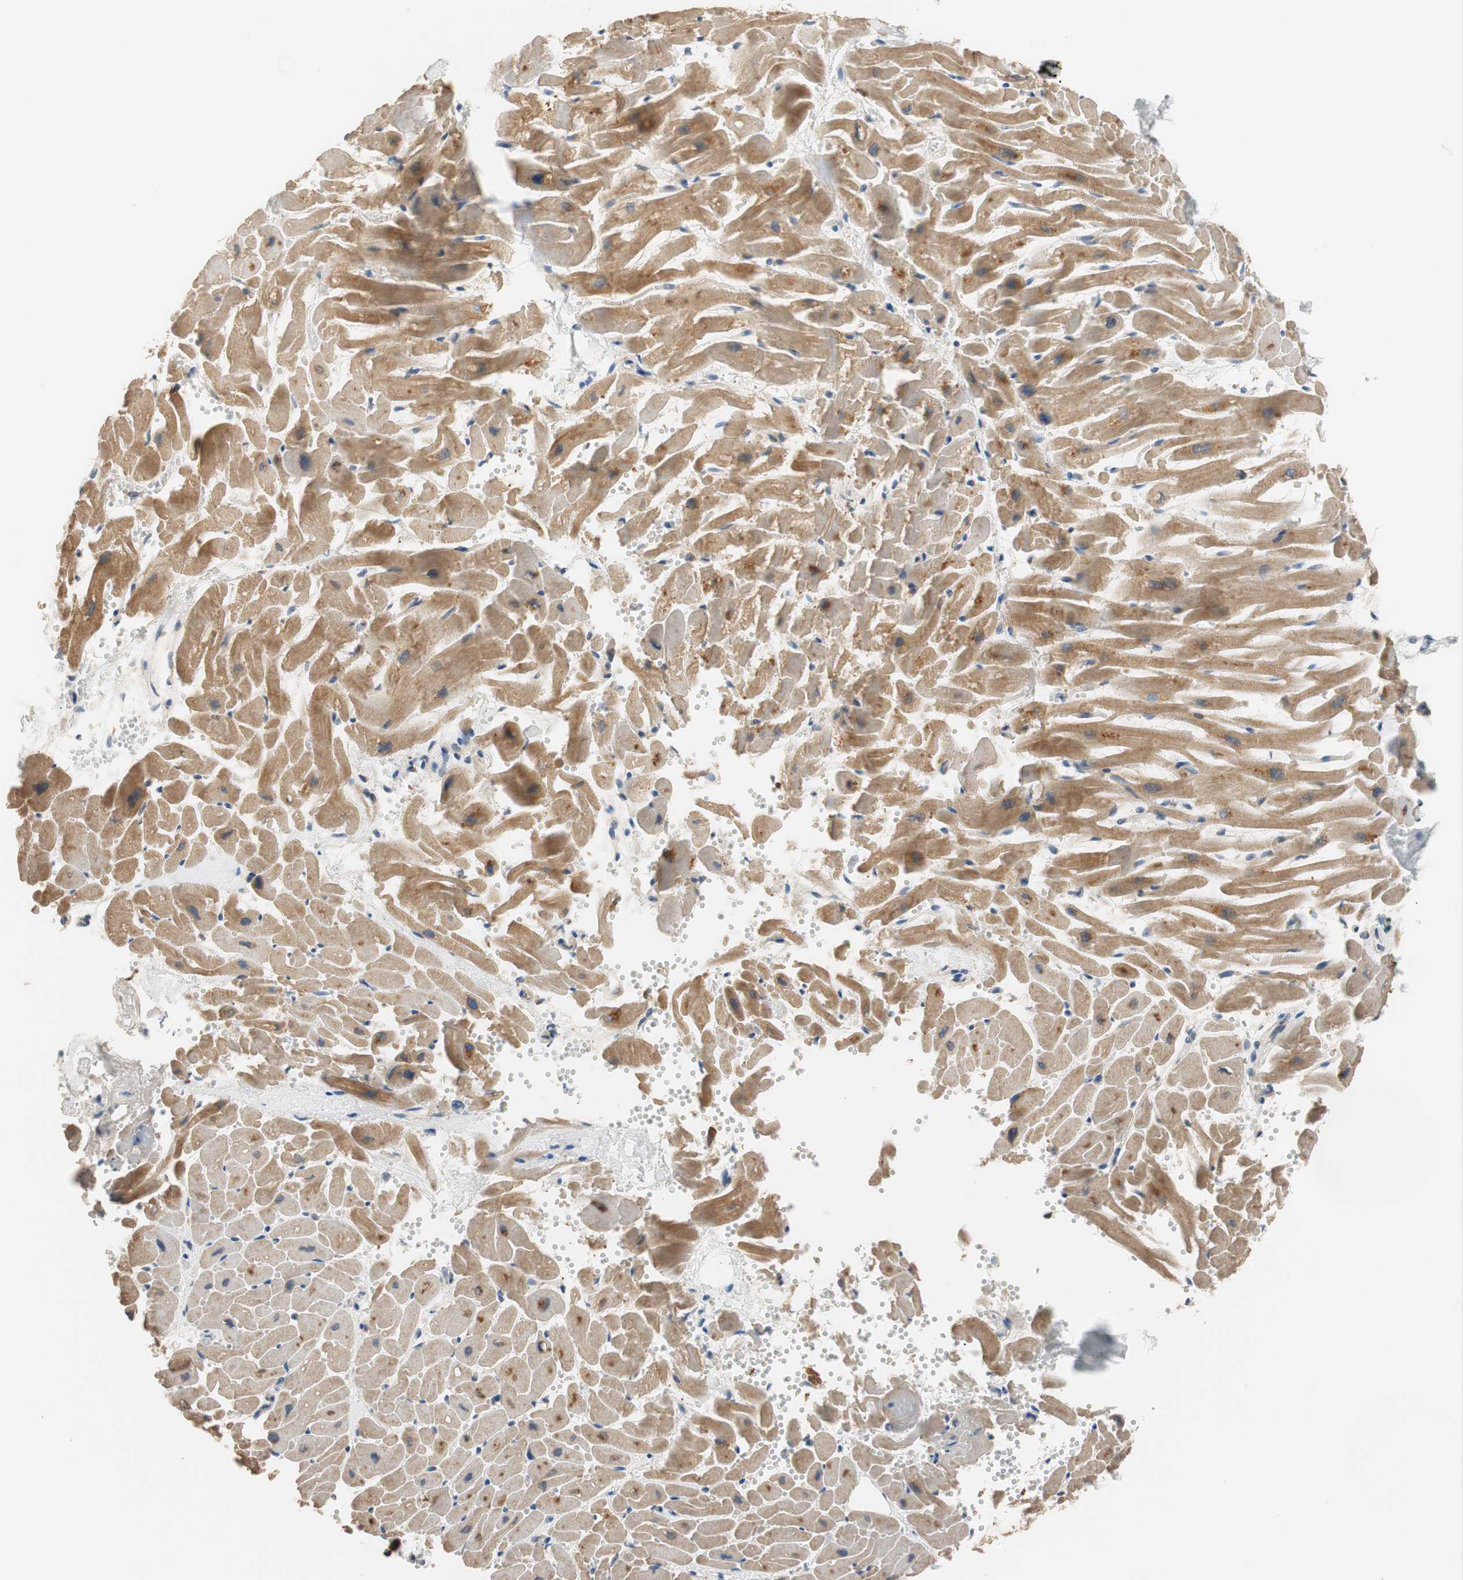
{"staining": {"intensity": "moderate", "quantity": ">75%", "location": "cytoplasmic/membranous"}, "tissue": "heart muscle", "cell_type": "Cardiomyocytes", "image_type": "normal", "snomed": [{"axis": "morphology", "description": "Normal tissue, NOS"}, {"axis": "topography", "description": "Heart"}], "caption": "Immunohistochemical staining of benign human heart muscle displays medium levels of moderate cytoplasmic/membranous expression in approximately >75% of cardiomyocytes.", "gene": "FADS2", "patient": {"sex": "female", "age": 19}}